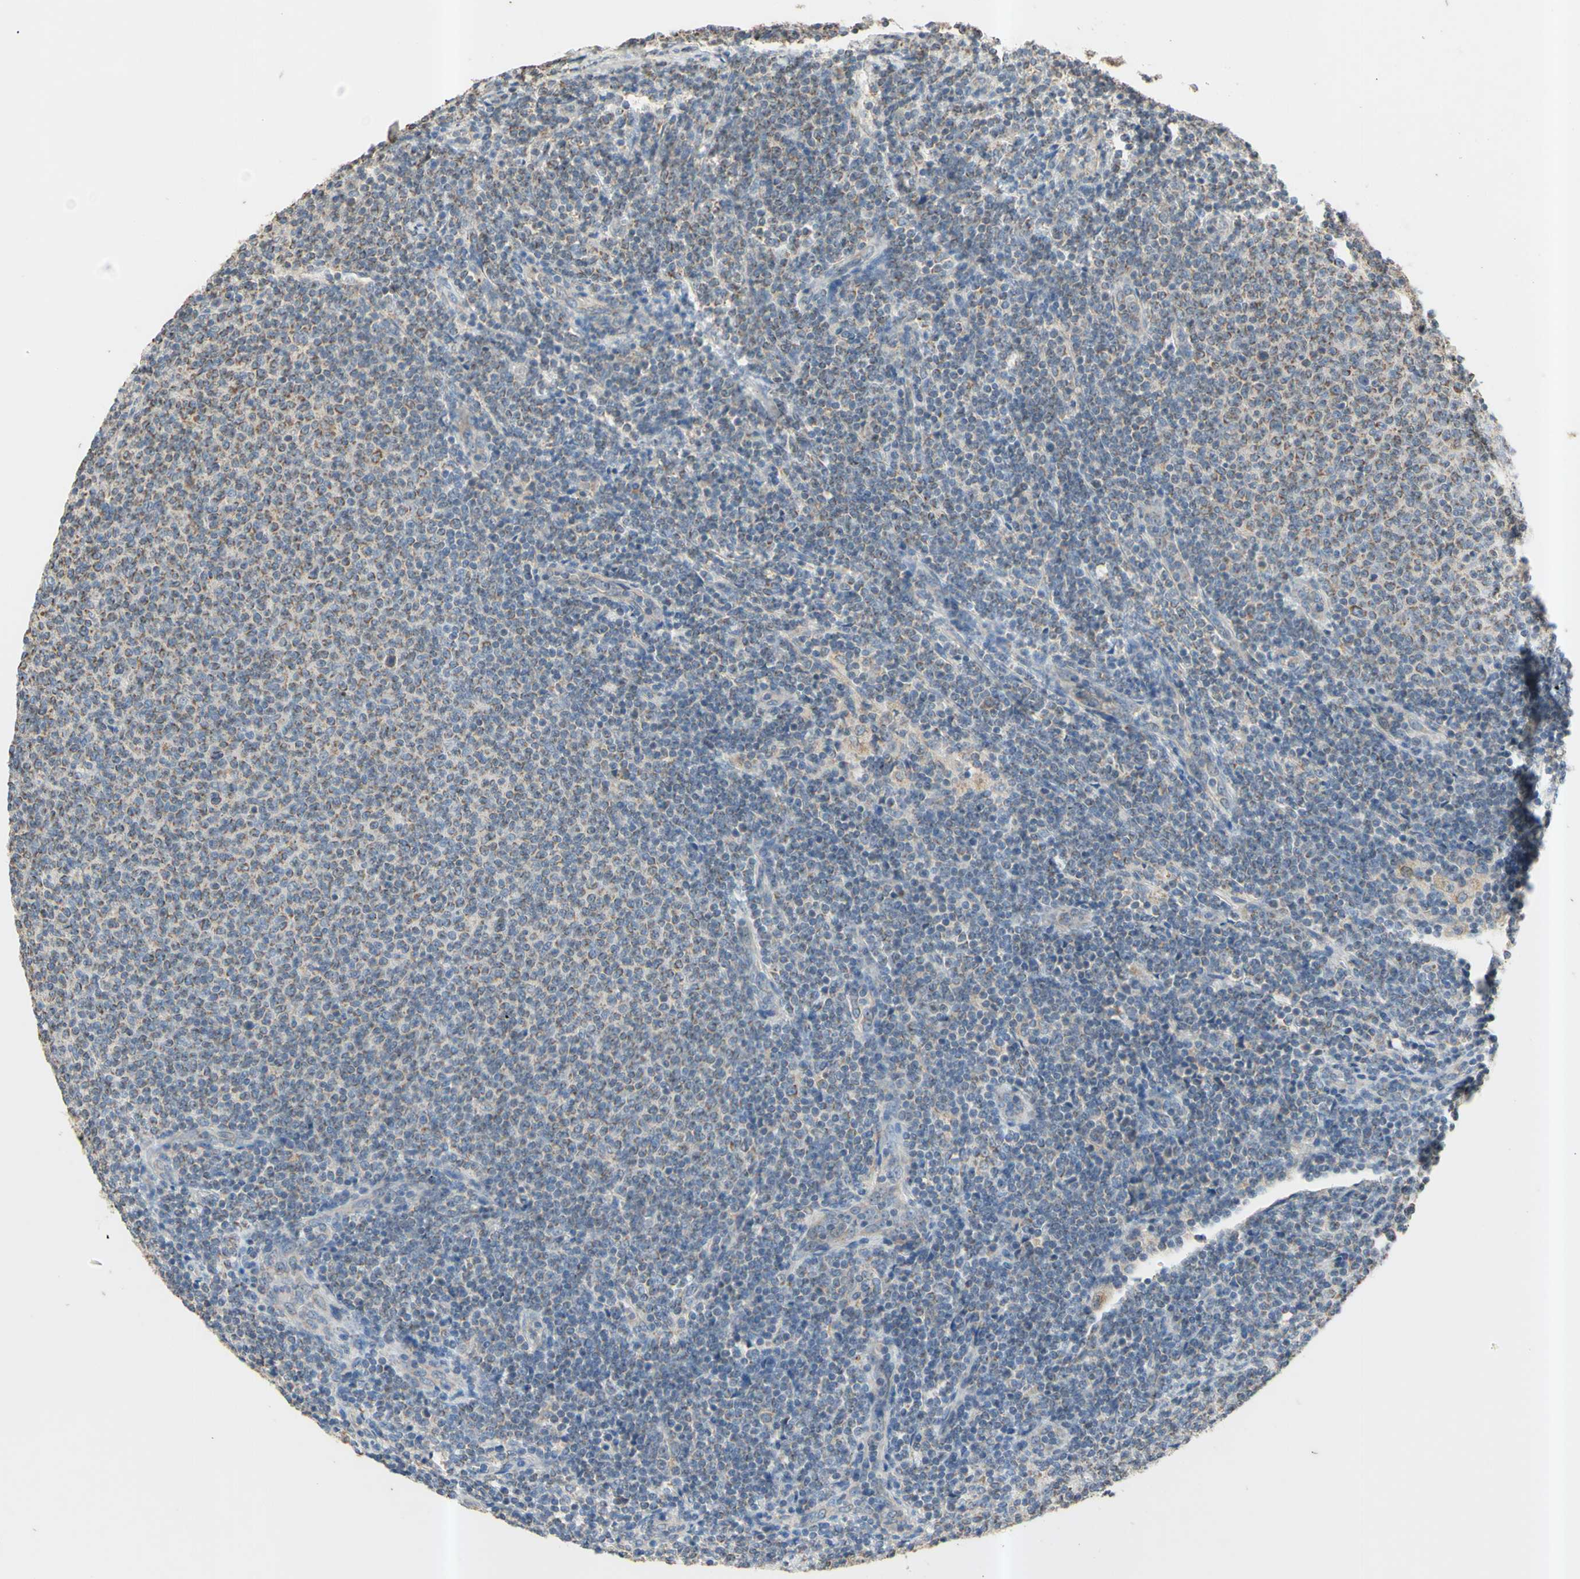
{"staining": {"intensity": "weak", "quantity": "25%-75%", "location": "cytoplasmic/membranous"}, "tissue": "lymphoma", "cell_type": "Tumor cells", "image_type": "cancer", "snomed": [{"axis": "morphology", "description": "Malignant lymphoma, non-Hodgkin's type, Low grade"}, {"axis": "topography", "description": "Lymph node"}], "caption": "Approximately 25%-75% of tumor cells in malignant lymphoma, non-Hodgkin's type (low-grade) reveal weak cytoplasmic/membranous protein positivity as visualized by brown immunohistochemical staining.", "gene": "PTGIS", "patient": {"sex": "male", "age": 66}}